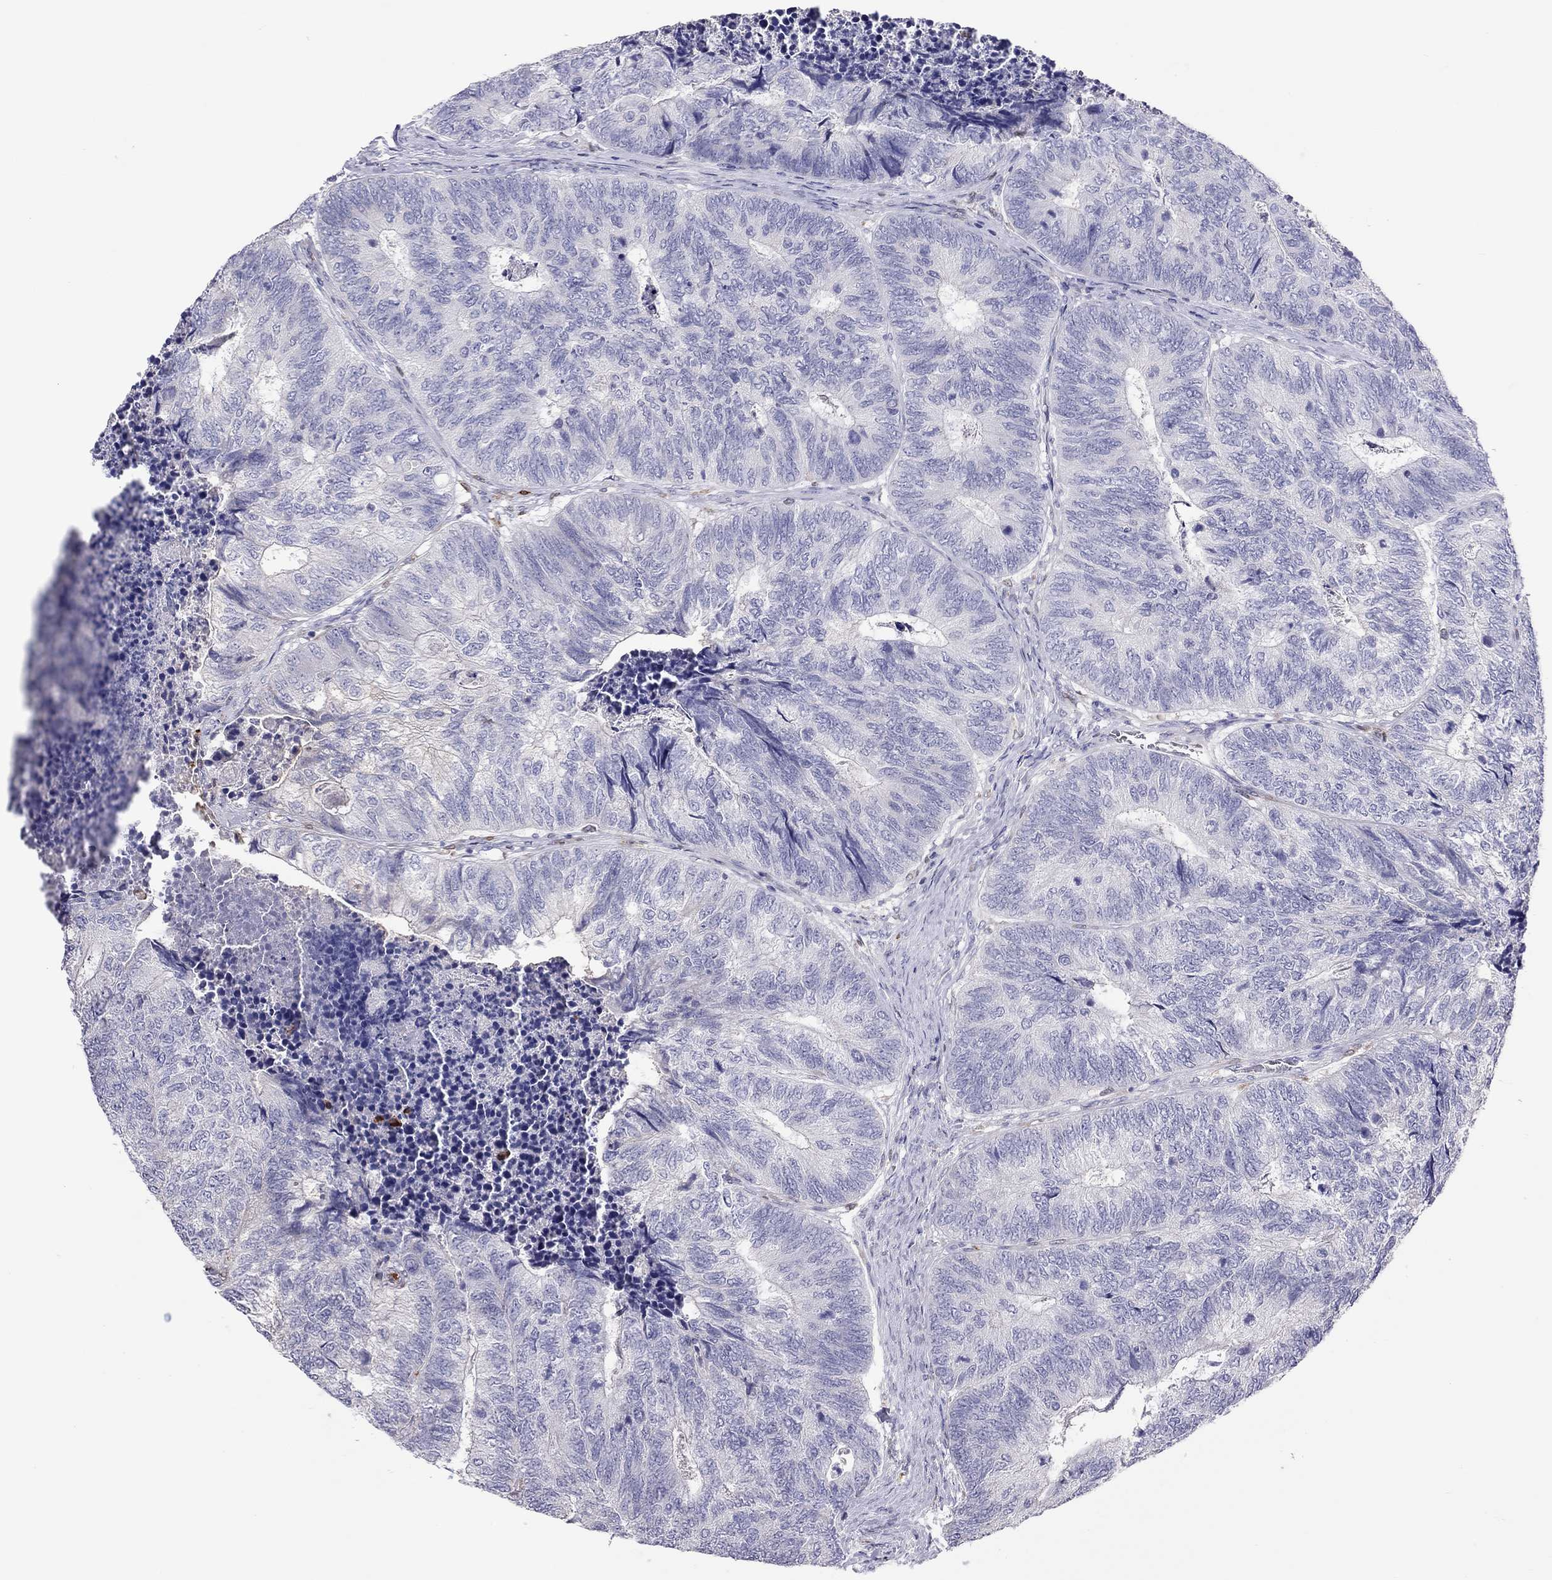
{"staining": {"intensity": "negative", "quantity": "none", "location": "none"}, "tissue": "colorectal cancer", "cell_type": "Tumor cells", "image_type": "cancer", "snomed": [{"axis": "morphology", "description": "Adenocarcinoma, NOS"}, {"axis": "topography", "description": "Colon"}], "caption": "This micrograph is of adenocarcinoma (colorectal) stained with immunohistochemistry (IHC) to label a protein in brown with the nuclei are counter-stained blue. There is no positivity in tumor cells.", "gene": "ADORA2A", "patient": {"sex": "female", "age": 67}}